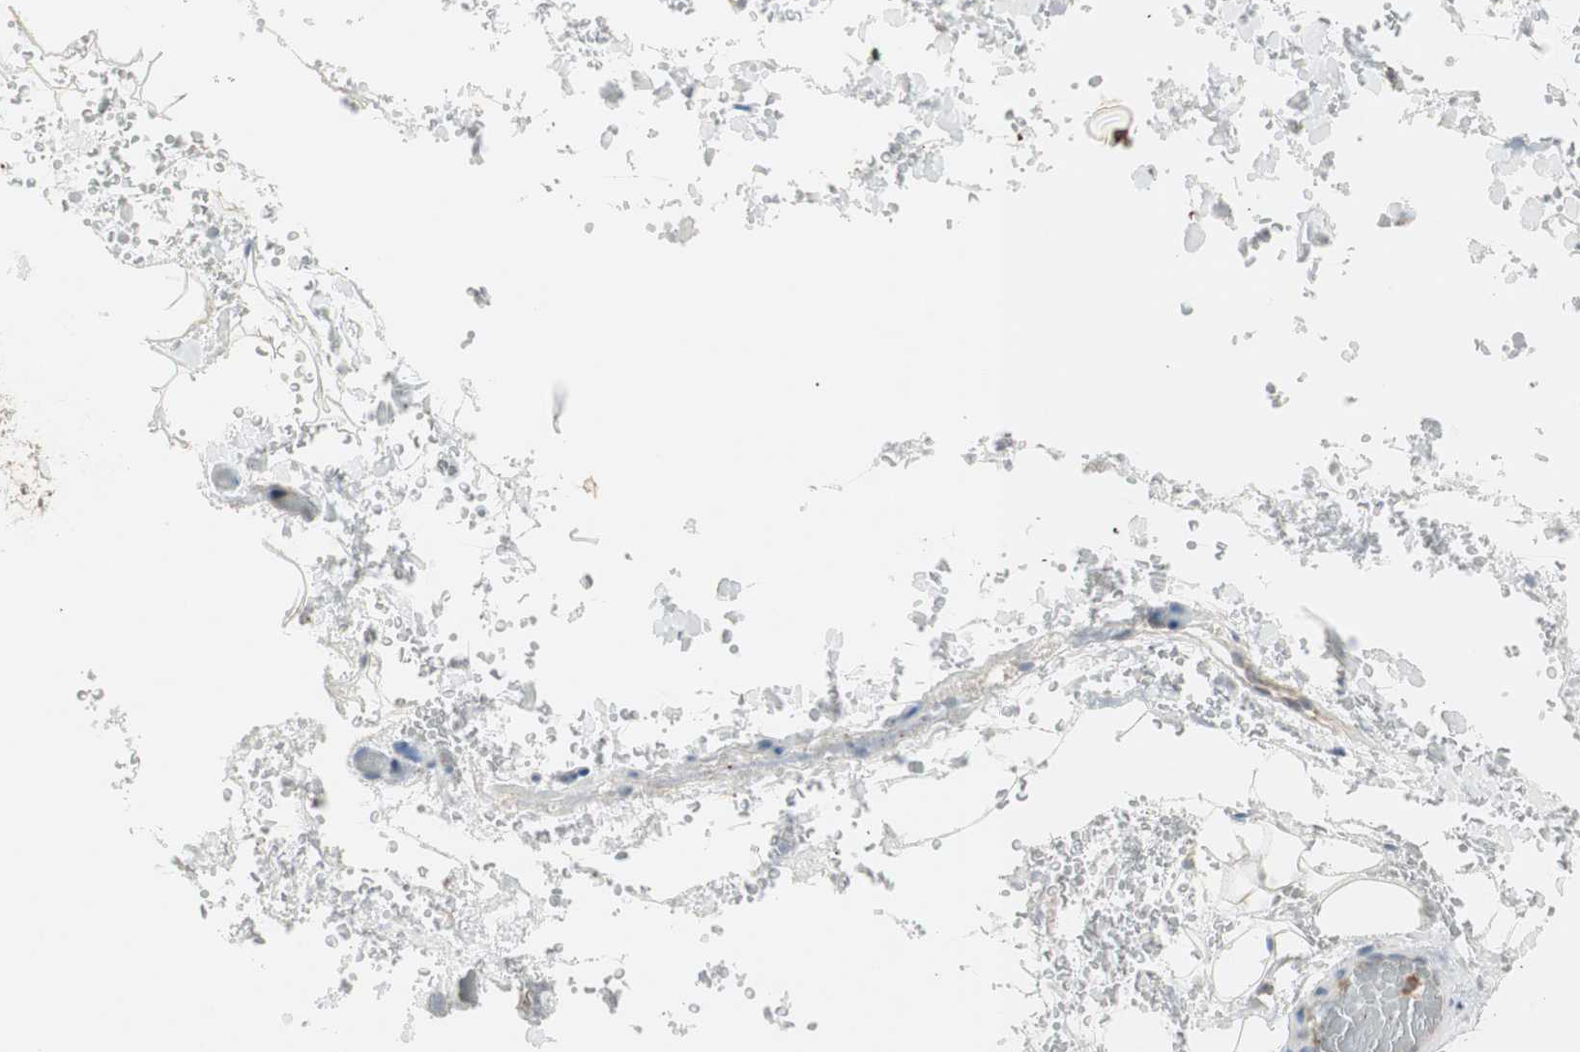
{"staining": {"intensity": "moderate", "quantity": "25%-75%", "location": "cytoplasmic/membranous"}, "tissue": "adipose tissue", "cell_type": "Adipocytes", "image_type": "normal", "snomed": [{"axis": "morphology", "description": "Normal tissue, NOS"}, {"axis": "morphology", "description": "Inflammation, NOS"}, {"axis": "topography", "description": "Breast"}], "caption": "DAB immunohistochemical staining of benign human adipose tissue exhibits moderate cytoplasmic/membranous protein expression in about 25%-75% of adipocytes.", "gene": "MMP3", "patient": {"sex": "female", "age": 65}}